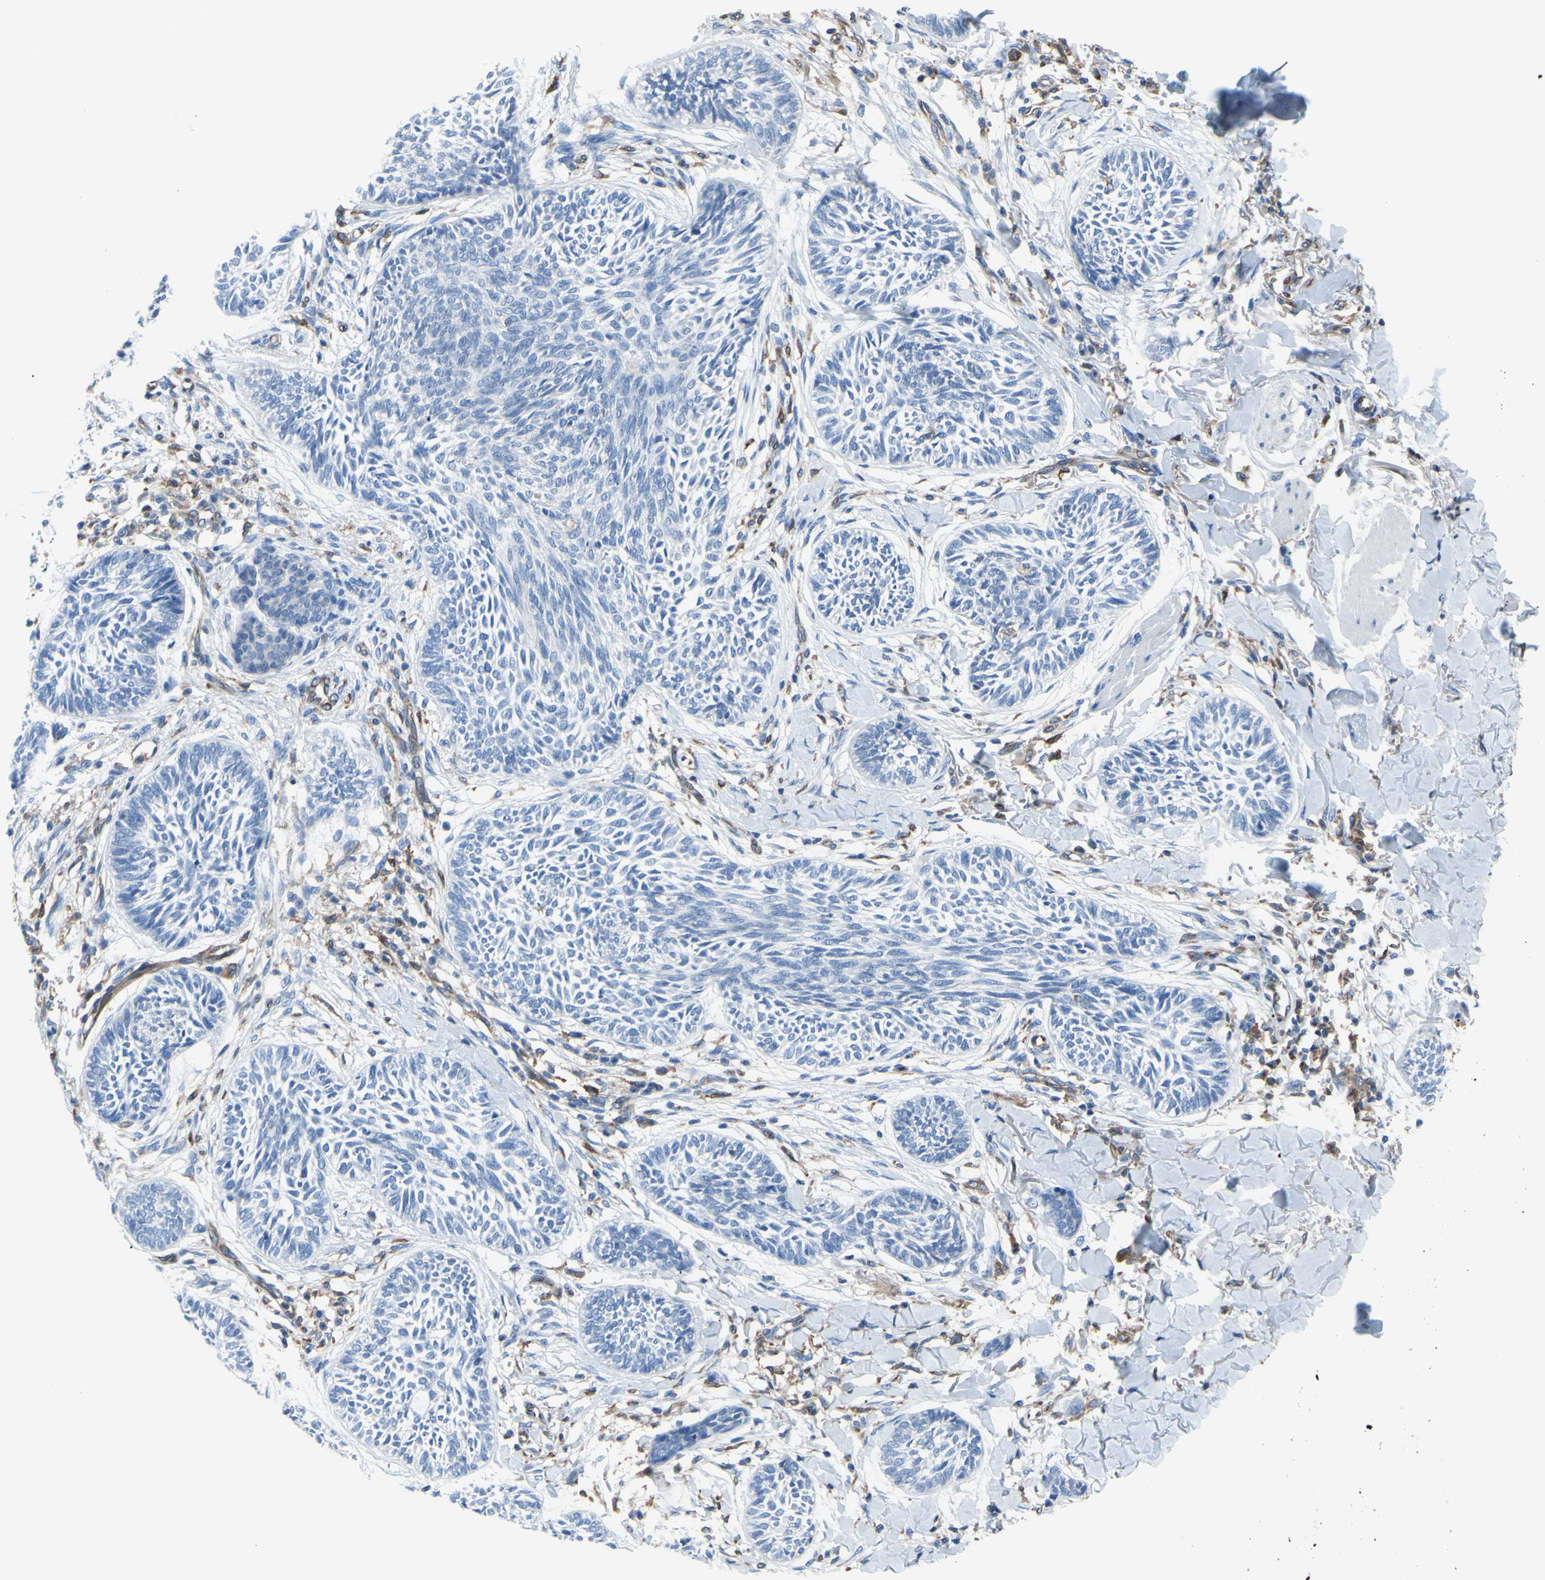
{"staining": {"intensity": "negative", "quantity": "none", "location": "none"}, "tissue": "skin cancer", "cell_type": "Tumor cells", "image_type": "cancer", "snomed": [{"axis": "morphology", "description": "Papilloma, NOS"}, {"axis": "morphology", "description": "Basal cell carcinoma"}, {"axis": "topography", "description": "Skin"}], "caption": "Immunohistochemistry (IHC) of human skin cancer (basal cell carcinoma) exhibits no staining in tumor cells. Nuclei are stained in blue.", "gene": "MGST2", "patient": {"sex": "male", "age": 87}}